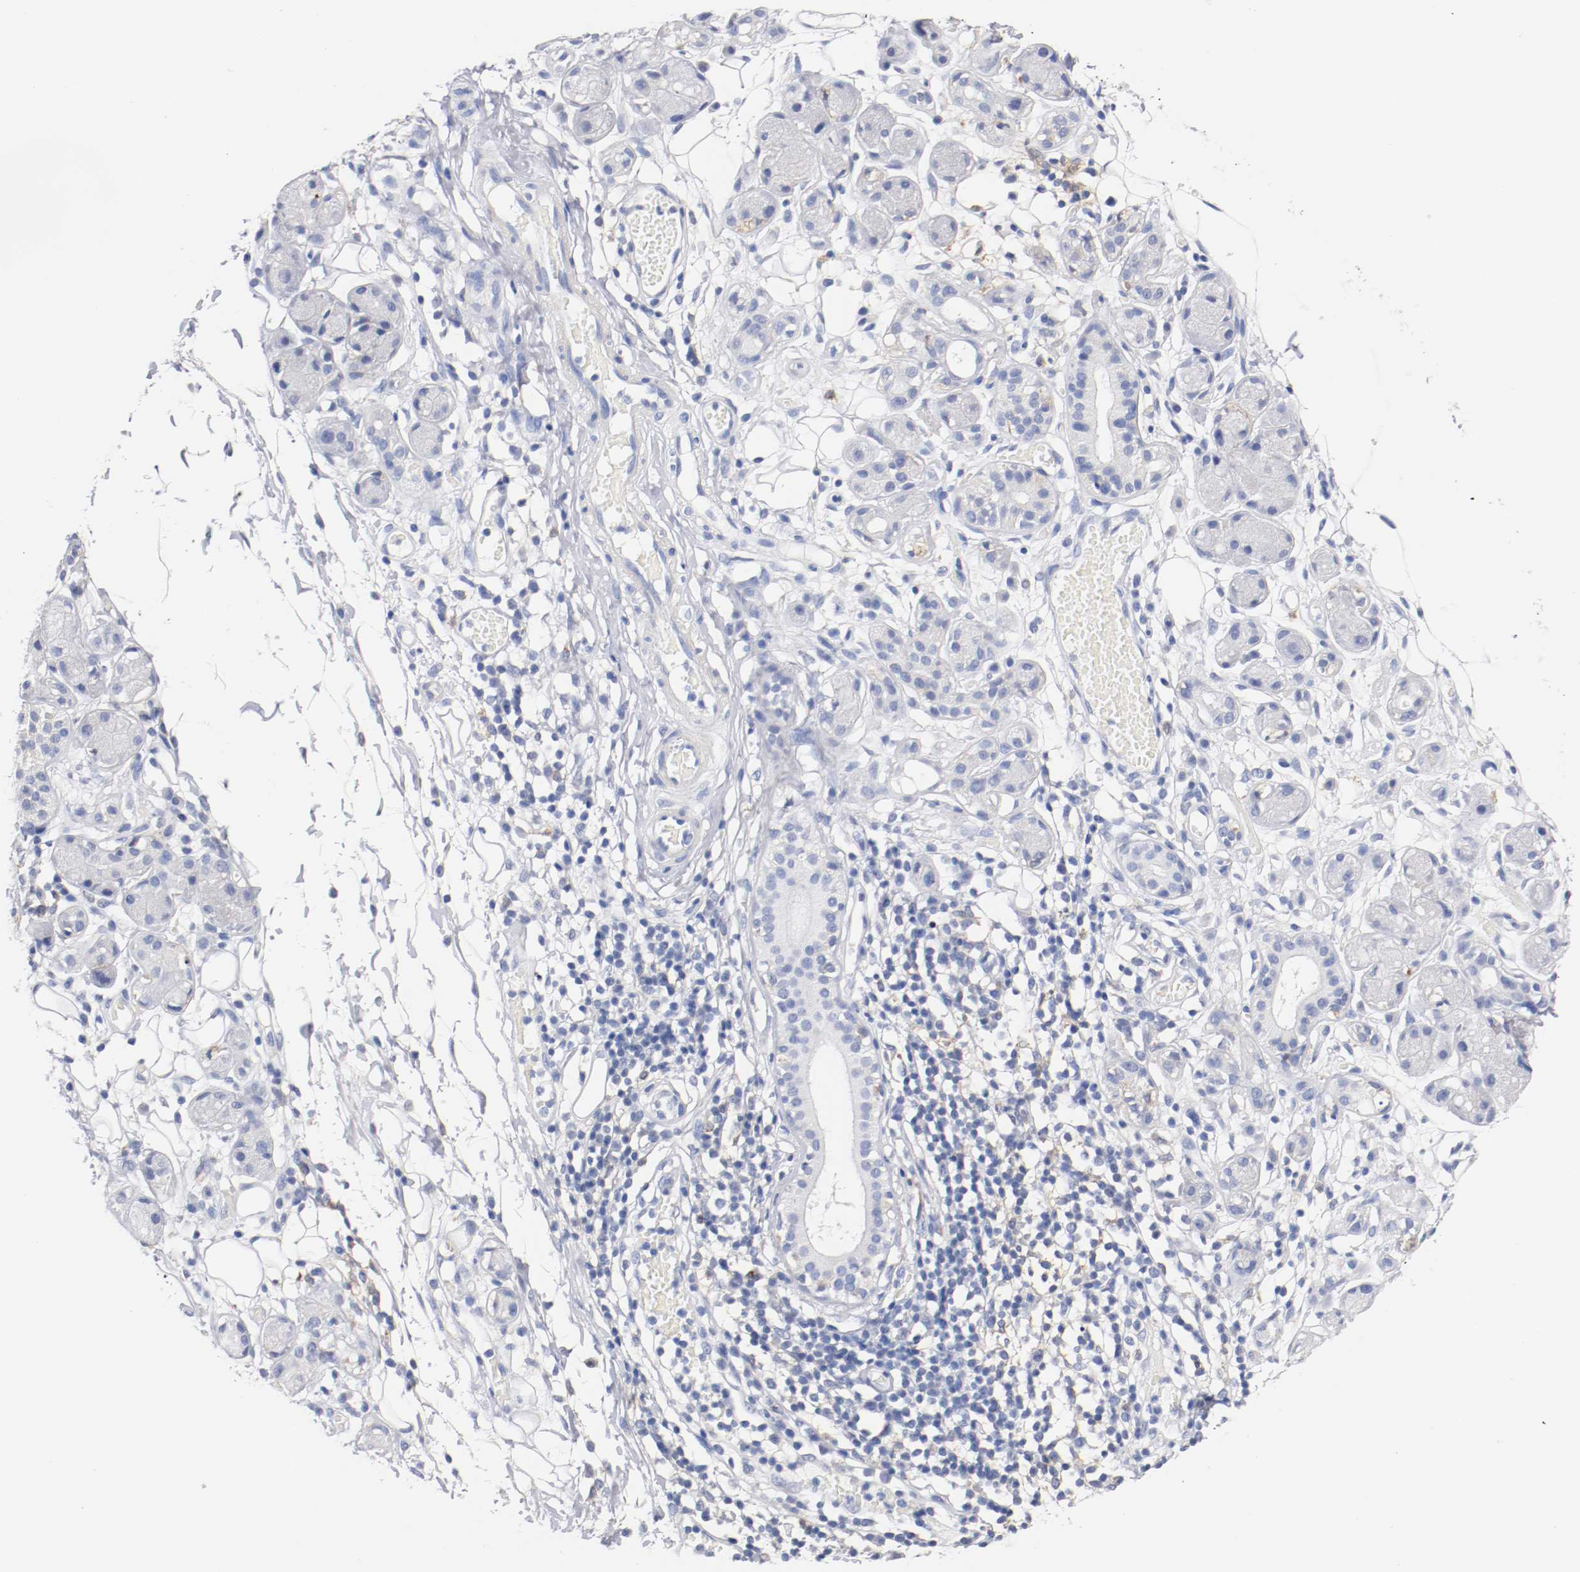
{"staining": {"intensity": "negative", "quantity": "none", "location": "none"}, "tissue": "adipose tissue", "cell_type": "Adipocytes", "image_type": "normal", "snomed": [{"axis": "morphology", "description": "Normal tissue, NOS"}, {"axis": "morphology", "description": "Inflammation, NOS"}, {"axis": "topography", "description": "Vascular tissue"}, {"axis": "topography", "description": "Salivary gland"}], "caption": "Adipocytes show no significant protein staining in normal adipose tissue. Brightfield microscopy of immunohistochemistry stained with DAB (brown) and hematoxylin (blue), captured at high magnification.", "gene": "FGFBP1", "patient": {"sex": "female", "age": 75}}